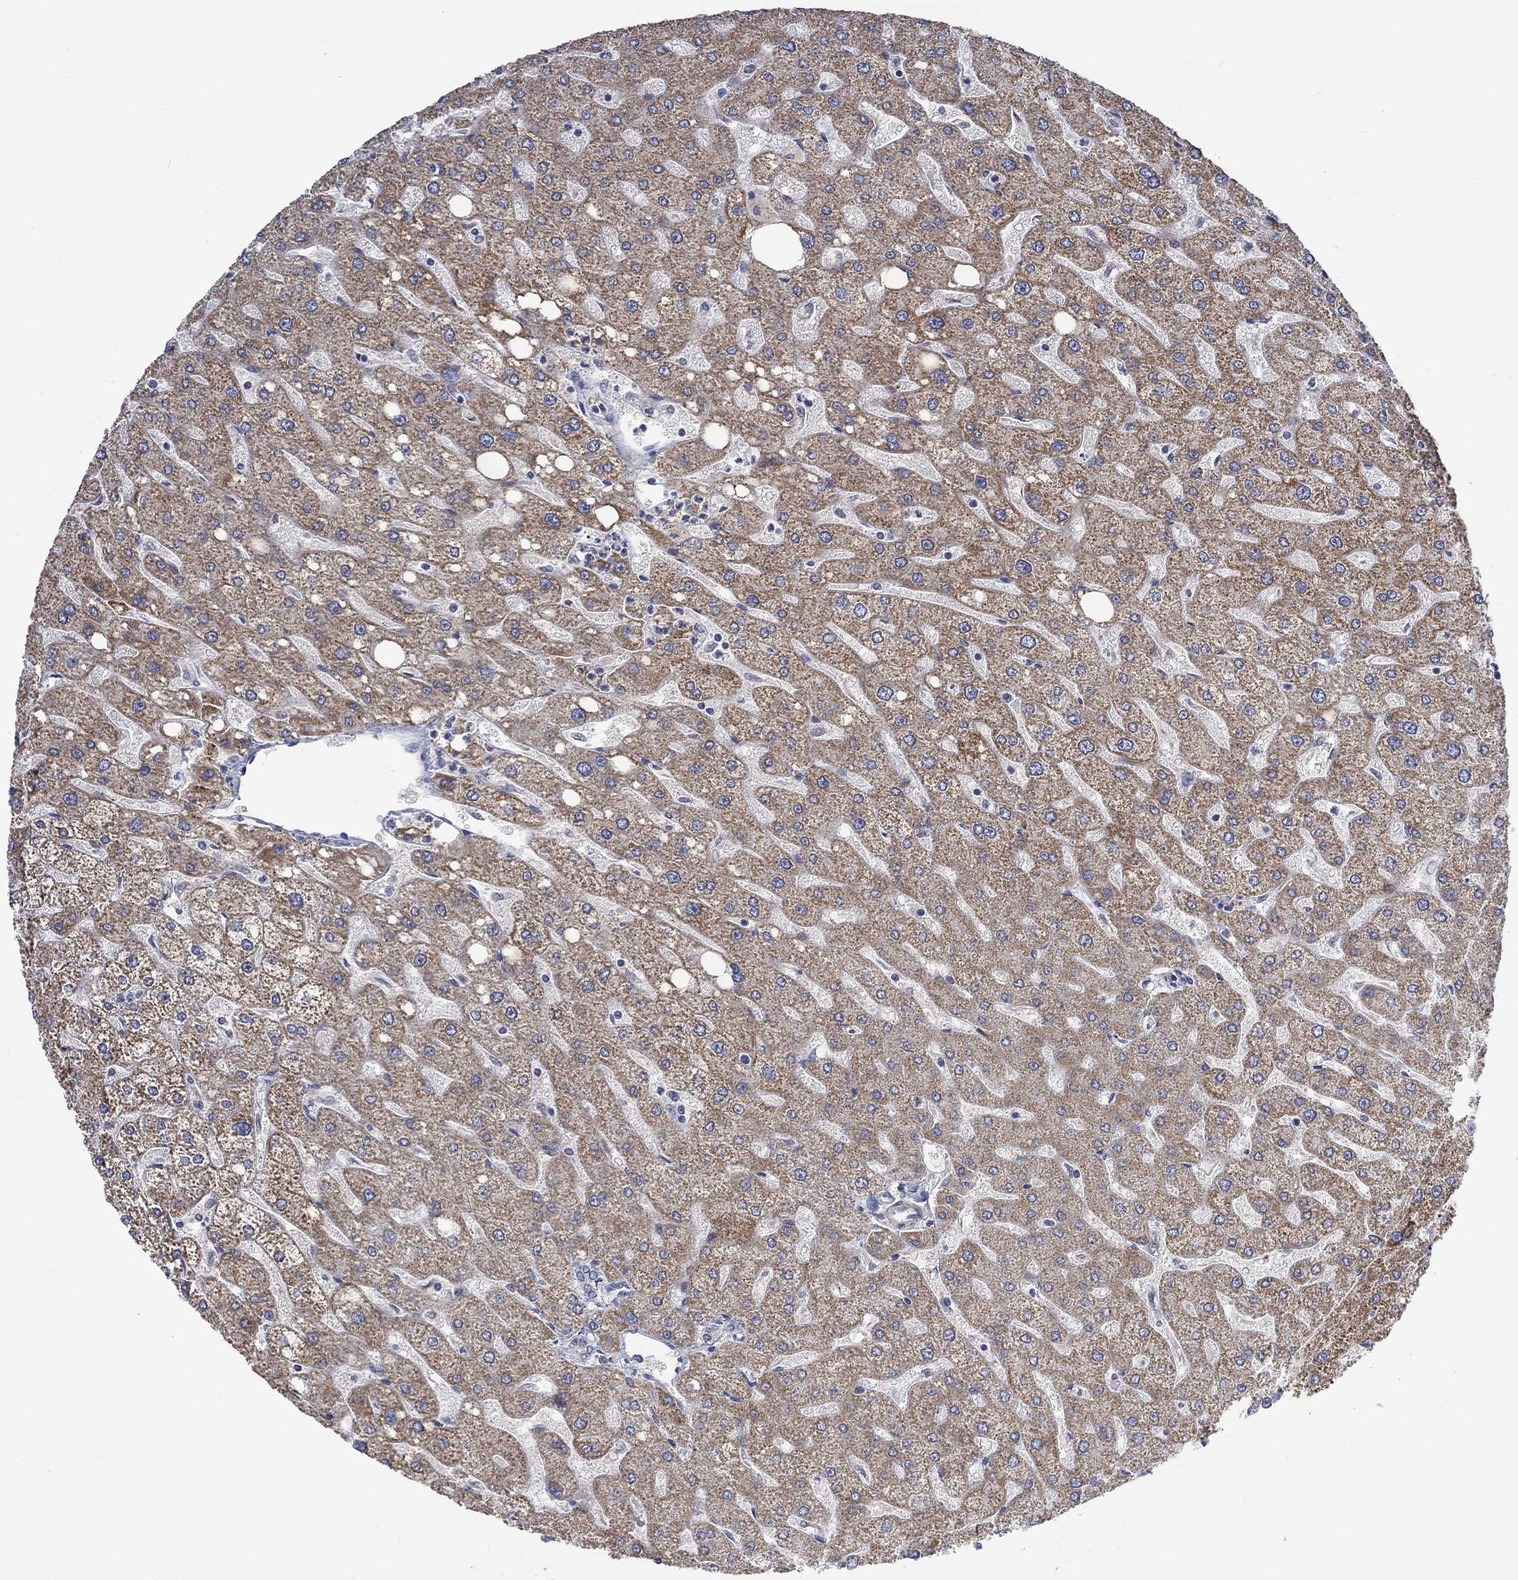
{"staining": {"intensity": "negative", "quantity": "none", "location": "none"}, "tissue": "liver", "cell_type": "Cholangiocytes", "image_type": "normal", "snomed": [{"axis": "morphology", "description": "Normal tissue, NOS"}, {"axis": "topography", "description": "Liver"}], "caption": "Micrograph shows no significant protein expression in cholangiocytes of normal liver. (DAB immunohistochemistry (IHC) with hematoxylin counter stain).", "gene": "SLC48A1", "patient": {"sex": "male", "age": 67}}